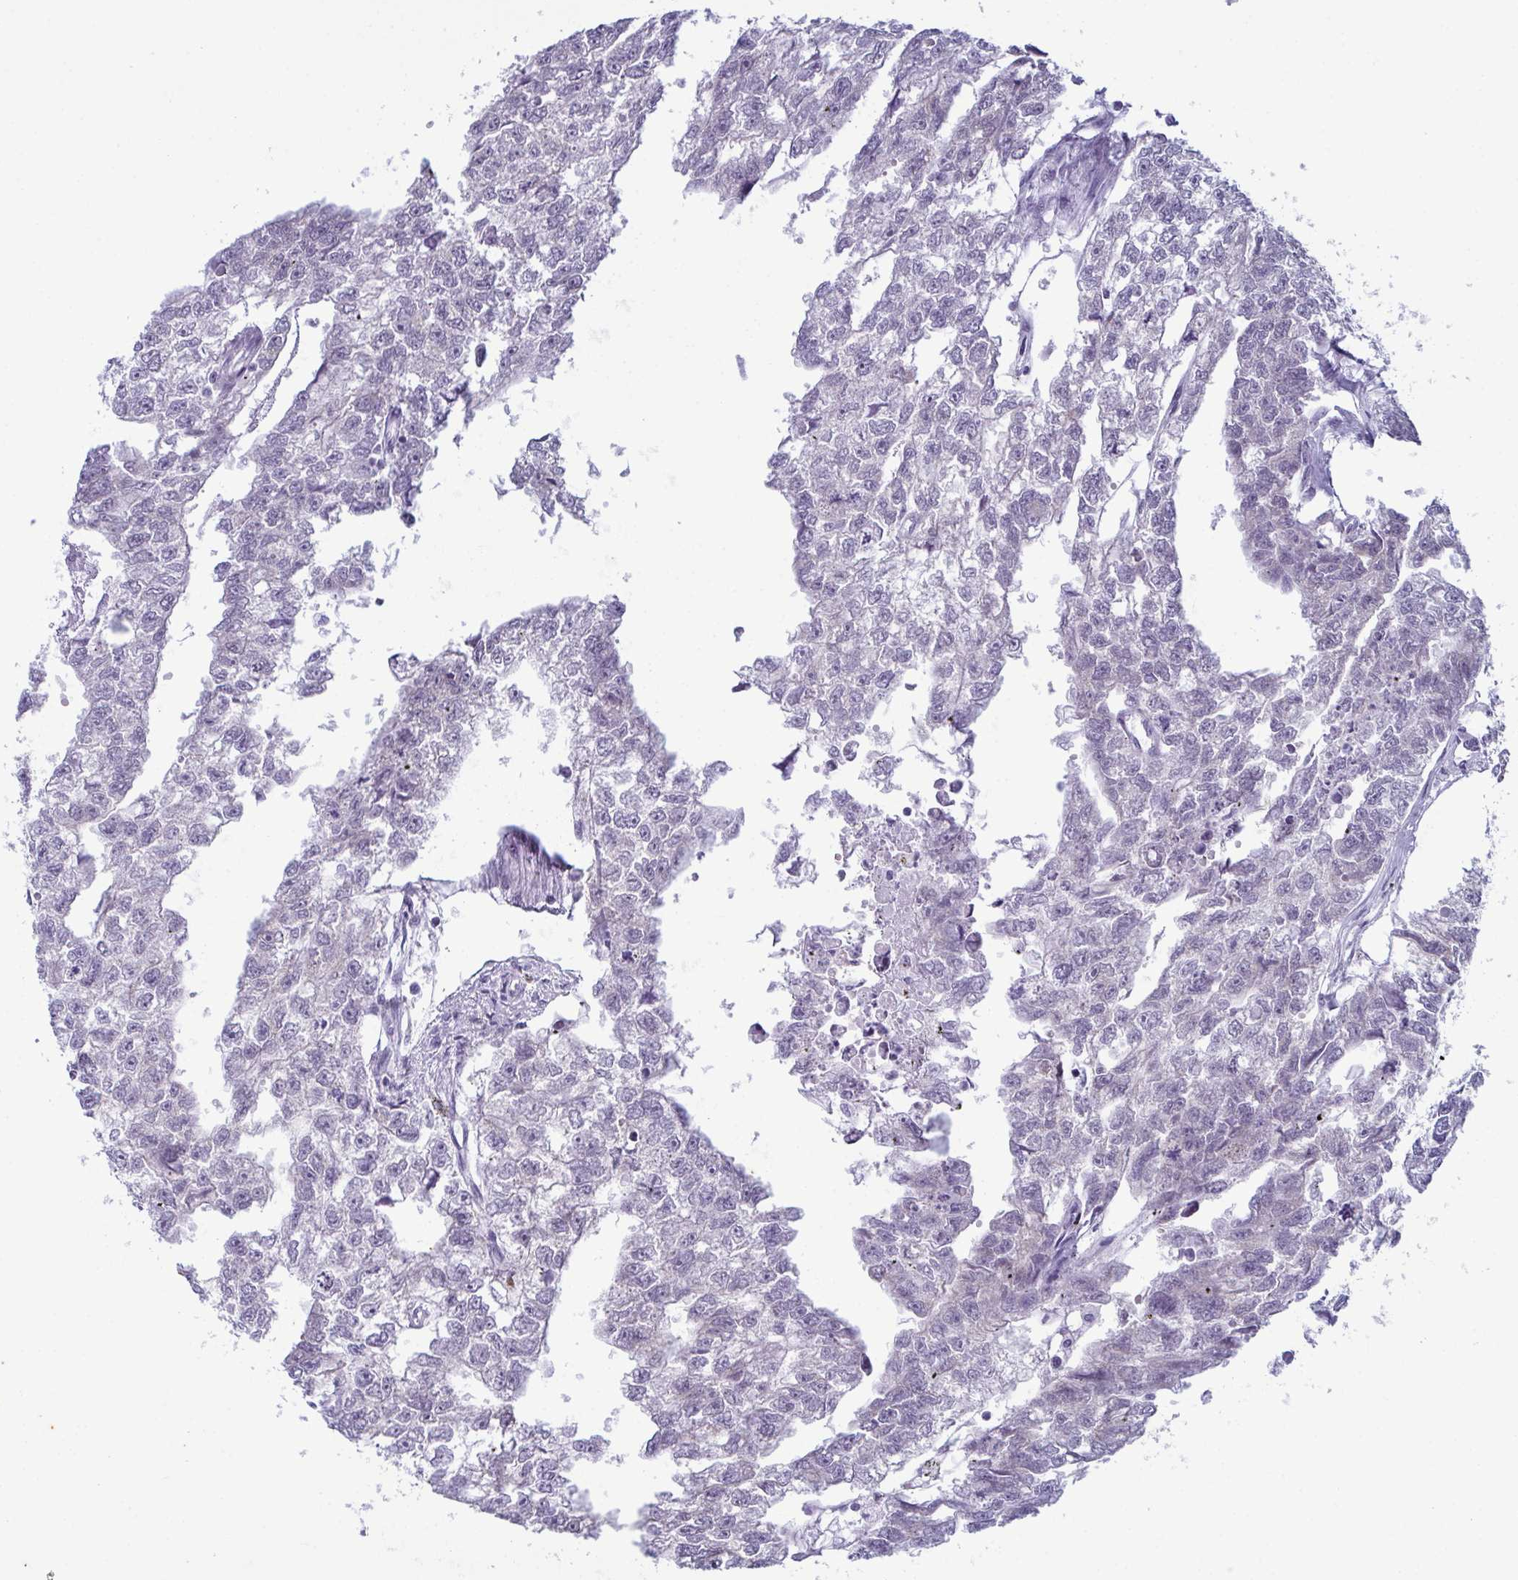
{"staining": {"intensity": "negative", "quantity": "none", "location": "none"}, "tissue": "testis cancer", "cell_type": "Tumor cells", "image_type": "cancer", "snomed": [{"axis": "morphology", "description": "Carcinoma, Embryonal, NOS"}, {"axis": "morphology", "description": "Teratoma, malignant, NOS"}, {"axis": "topography", "description": "Testis"}], "caption": "There is no significant positivity in tumor cells of teratoma (malignant) (testis).", "gene": "RBM7", "patient": {"sex": "male", "age": 44}}